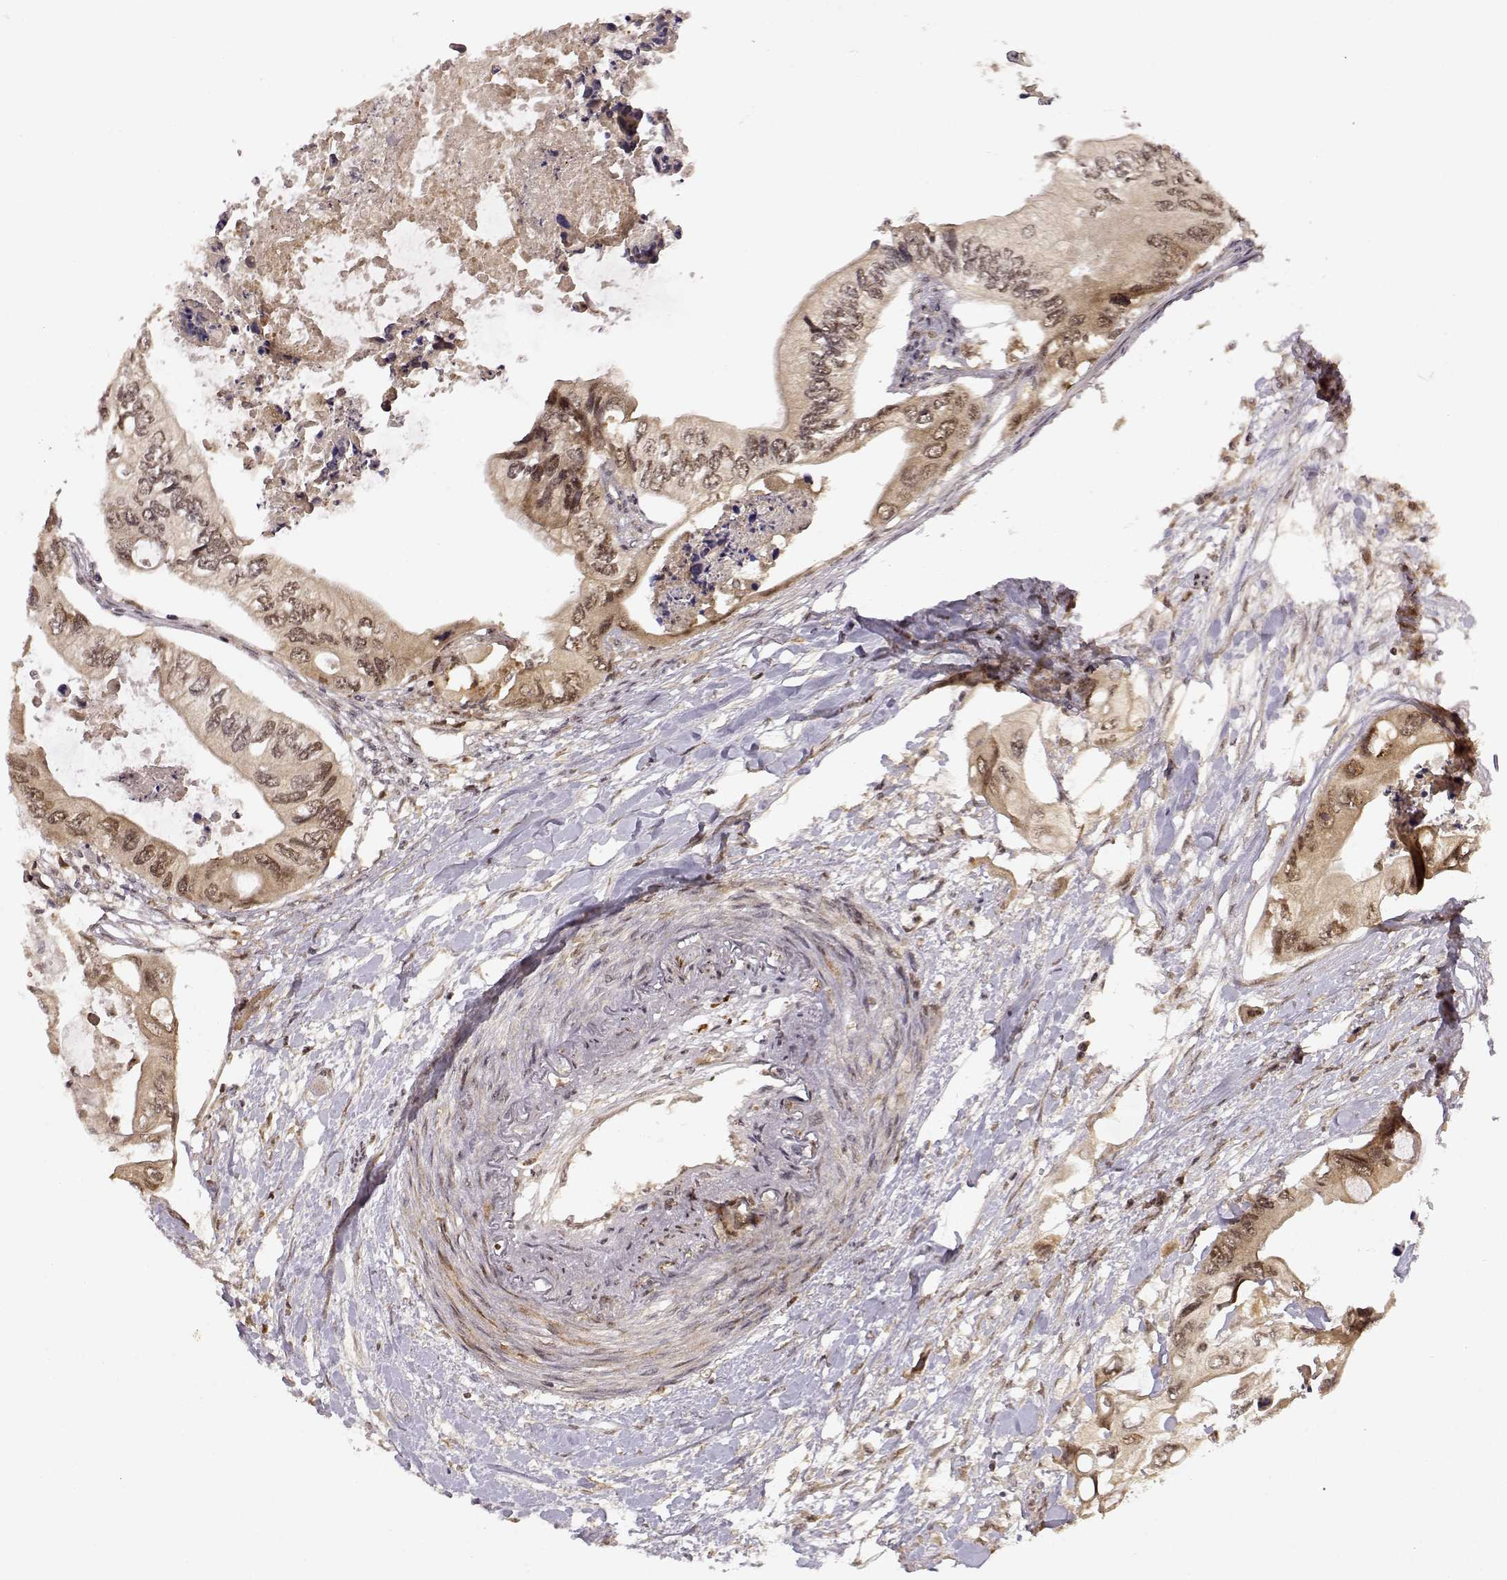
{"staining": {"intensity": "moderate", "quantity": ">75%", "location": "cytoplasmic/membranous,nuclear"}, "tissue": "colorectal cancer", "cell_type": "Tumor cells", "image_type": "cancer", "snomed": [{"axis": "morphology", "description": "Adenocarcinoma, NOS"}, {"axis": "topography", "description": "Rectum"}], "caption": "Tumor cells show moderate cytoplasmic/membranous and nuclear expression in about >75% of cells in colorectal adenocarcinoma.", "gene": "MAEA", "patient": {"sex": "male", "age": 63}}